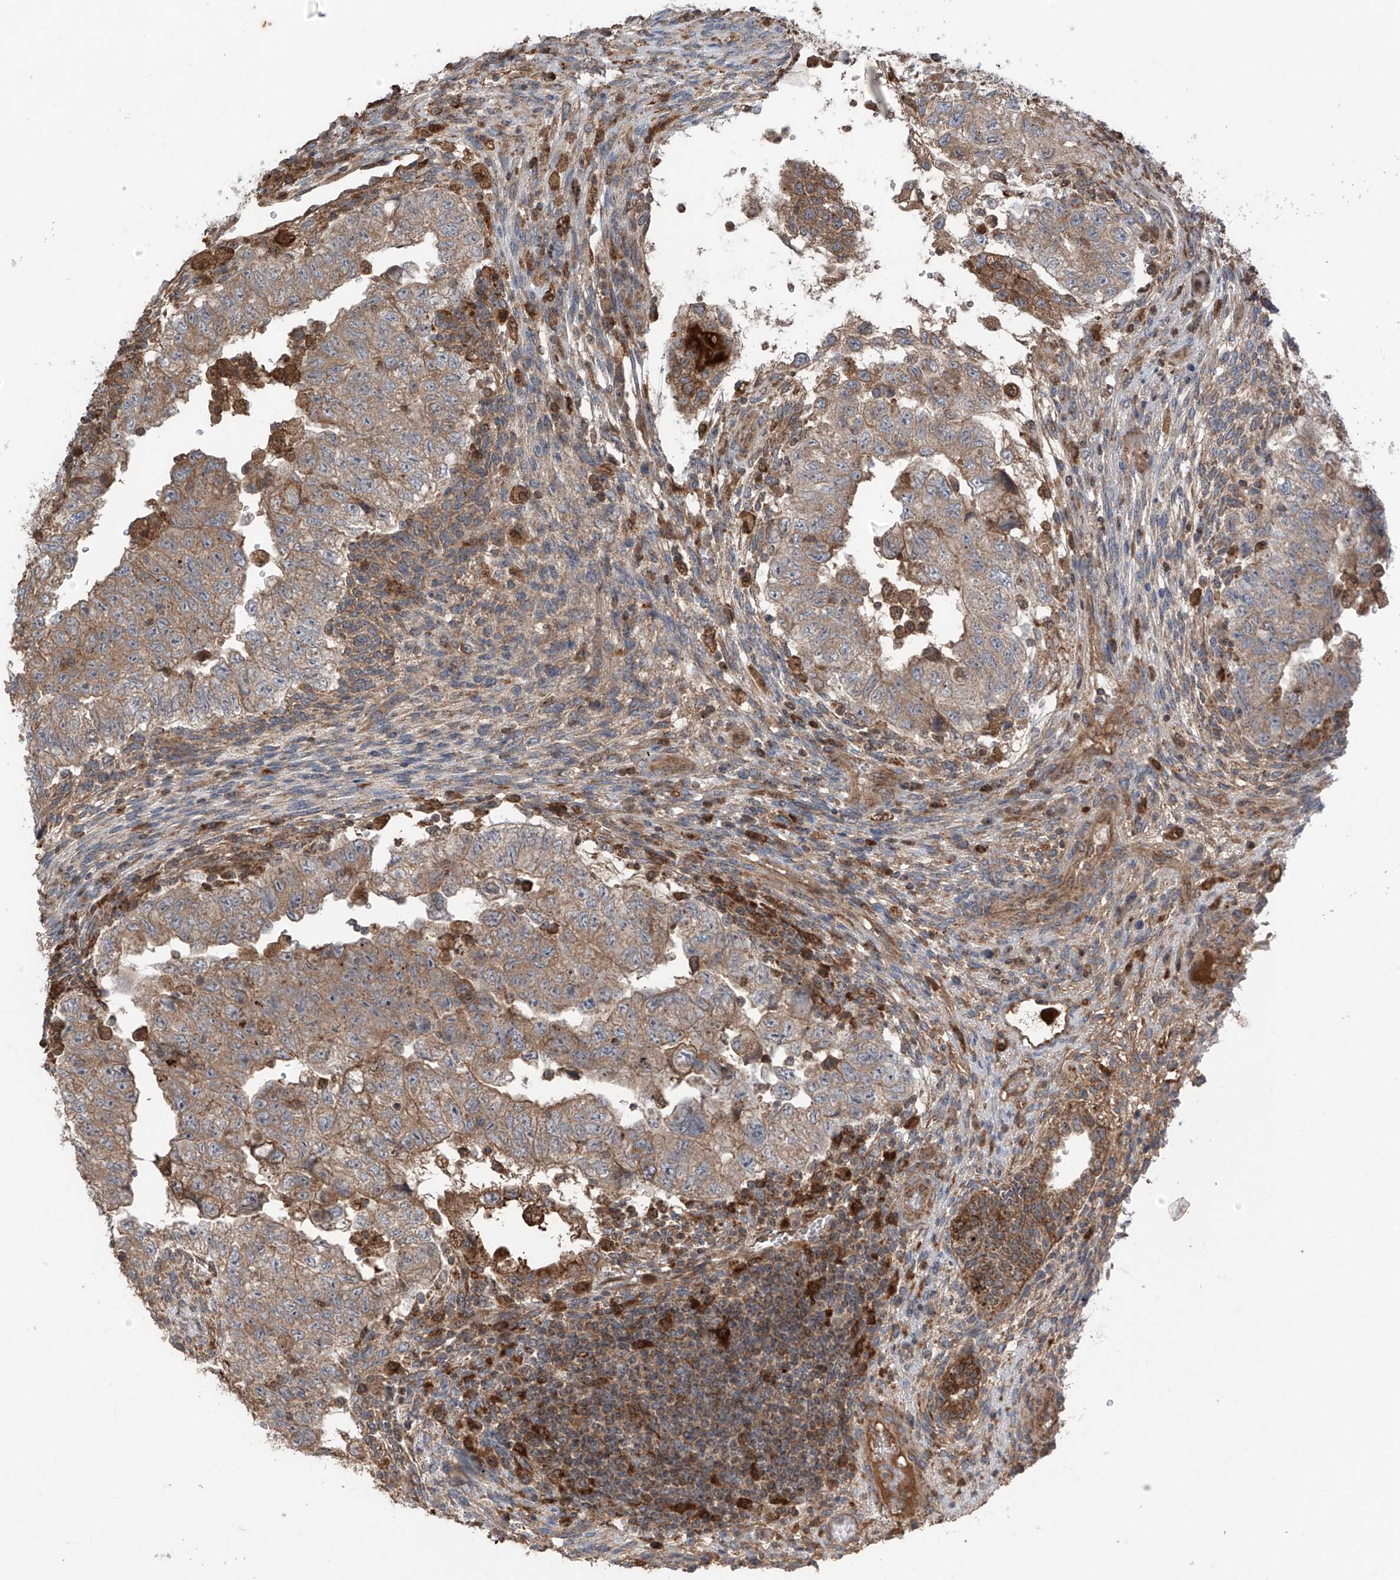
{"staining": {"intensity": "moderate", "quantity": ">75%", "location": "cytoplasmic/membranous"}, "tissue": "testis cancer", "cell_type": "Tumor cells", "image_type": "cancer", "snomed": [{"axis": "morphology", "description": "Carcinoma, Embryonal, NOS"}, {"axis": "topography", "description": "Testis"}], "caption": "Testis cancer stained with DAB (3,3'-diaminobenzidine) IHC reveals medium levels of moderate cytoplasmic/membranous positivity in approximately >75% of tumor cells.", "gene": "SAMD3", "patient": {"sex": "male", "age": 36}}